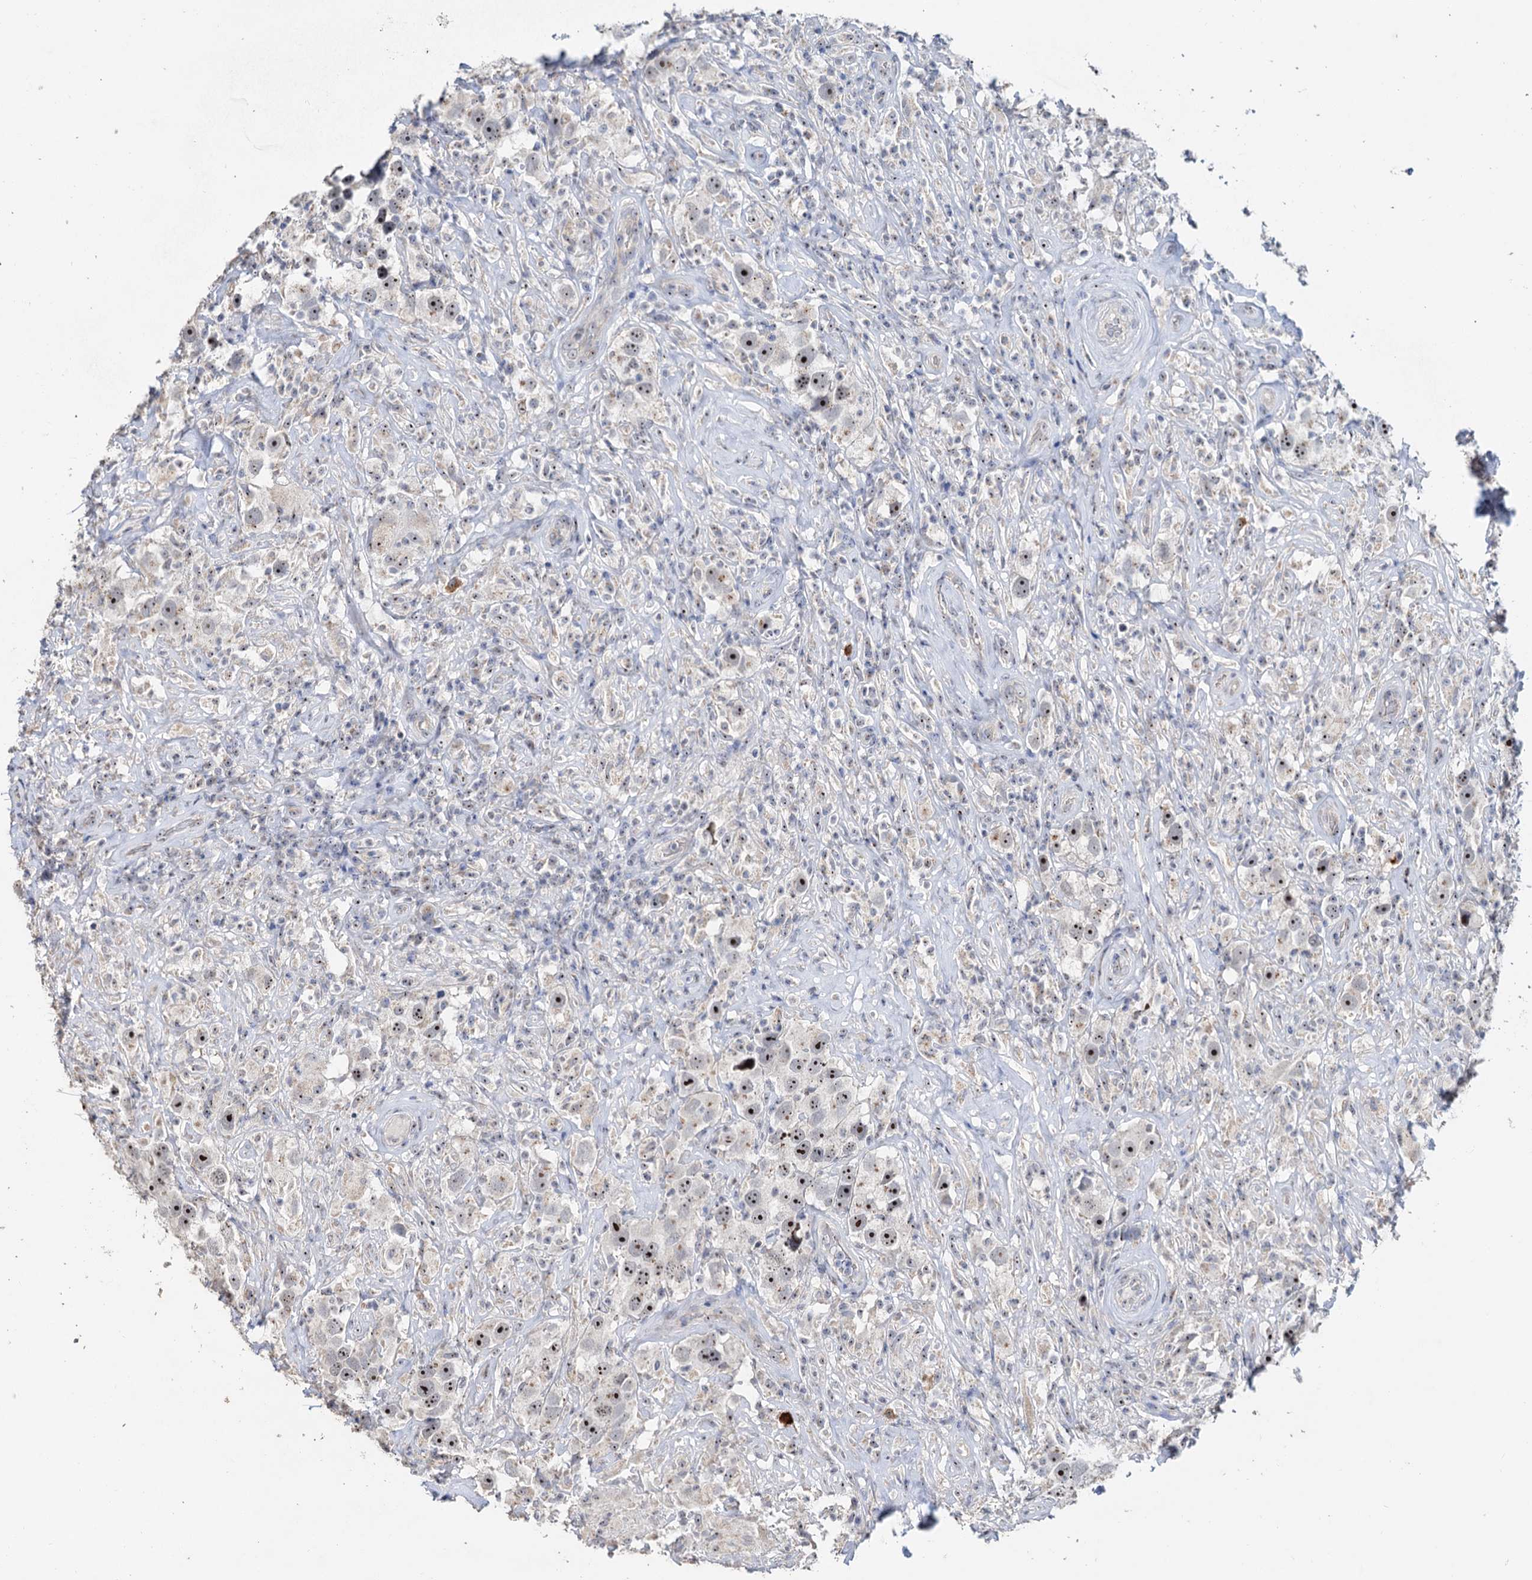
{"staining": {"intensity": "moderate", "quantity": ">75%", "location": "nuclear"}, "tissue": "testis cancer", "cell_type": "Tumor cells", "image_type": "cancer", "snomed": [{"axis": "morphology", "description": "Seminoma, NOS"}, {"axis": "topography", "description": "Testis"}], "caption": "Tumor cells display medium levels of moderate nuclear positivity in approximately >75% of cells in human testis seminoma. The protein is stained brown, and the nuclei are stained in blue (DAB (3,3'-diaminobenzidine) IHC with brightfield microscopy, high magnification).", "gene": "C2CD3", "patient": {"sex": "male", "age": 49}}